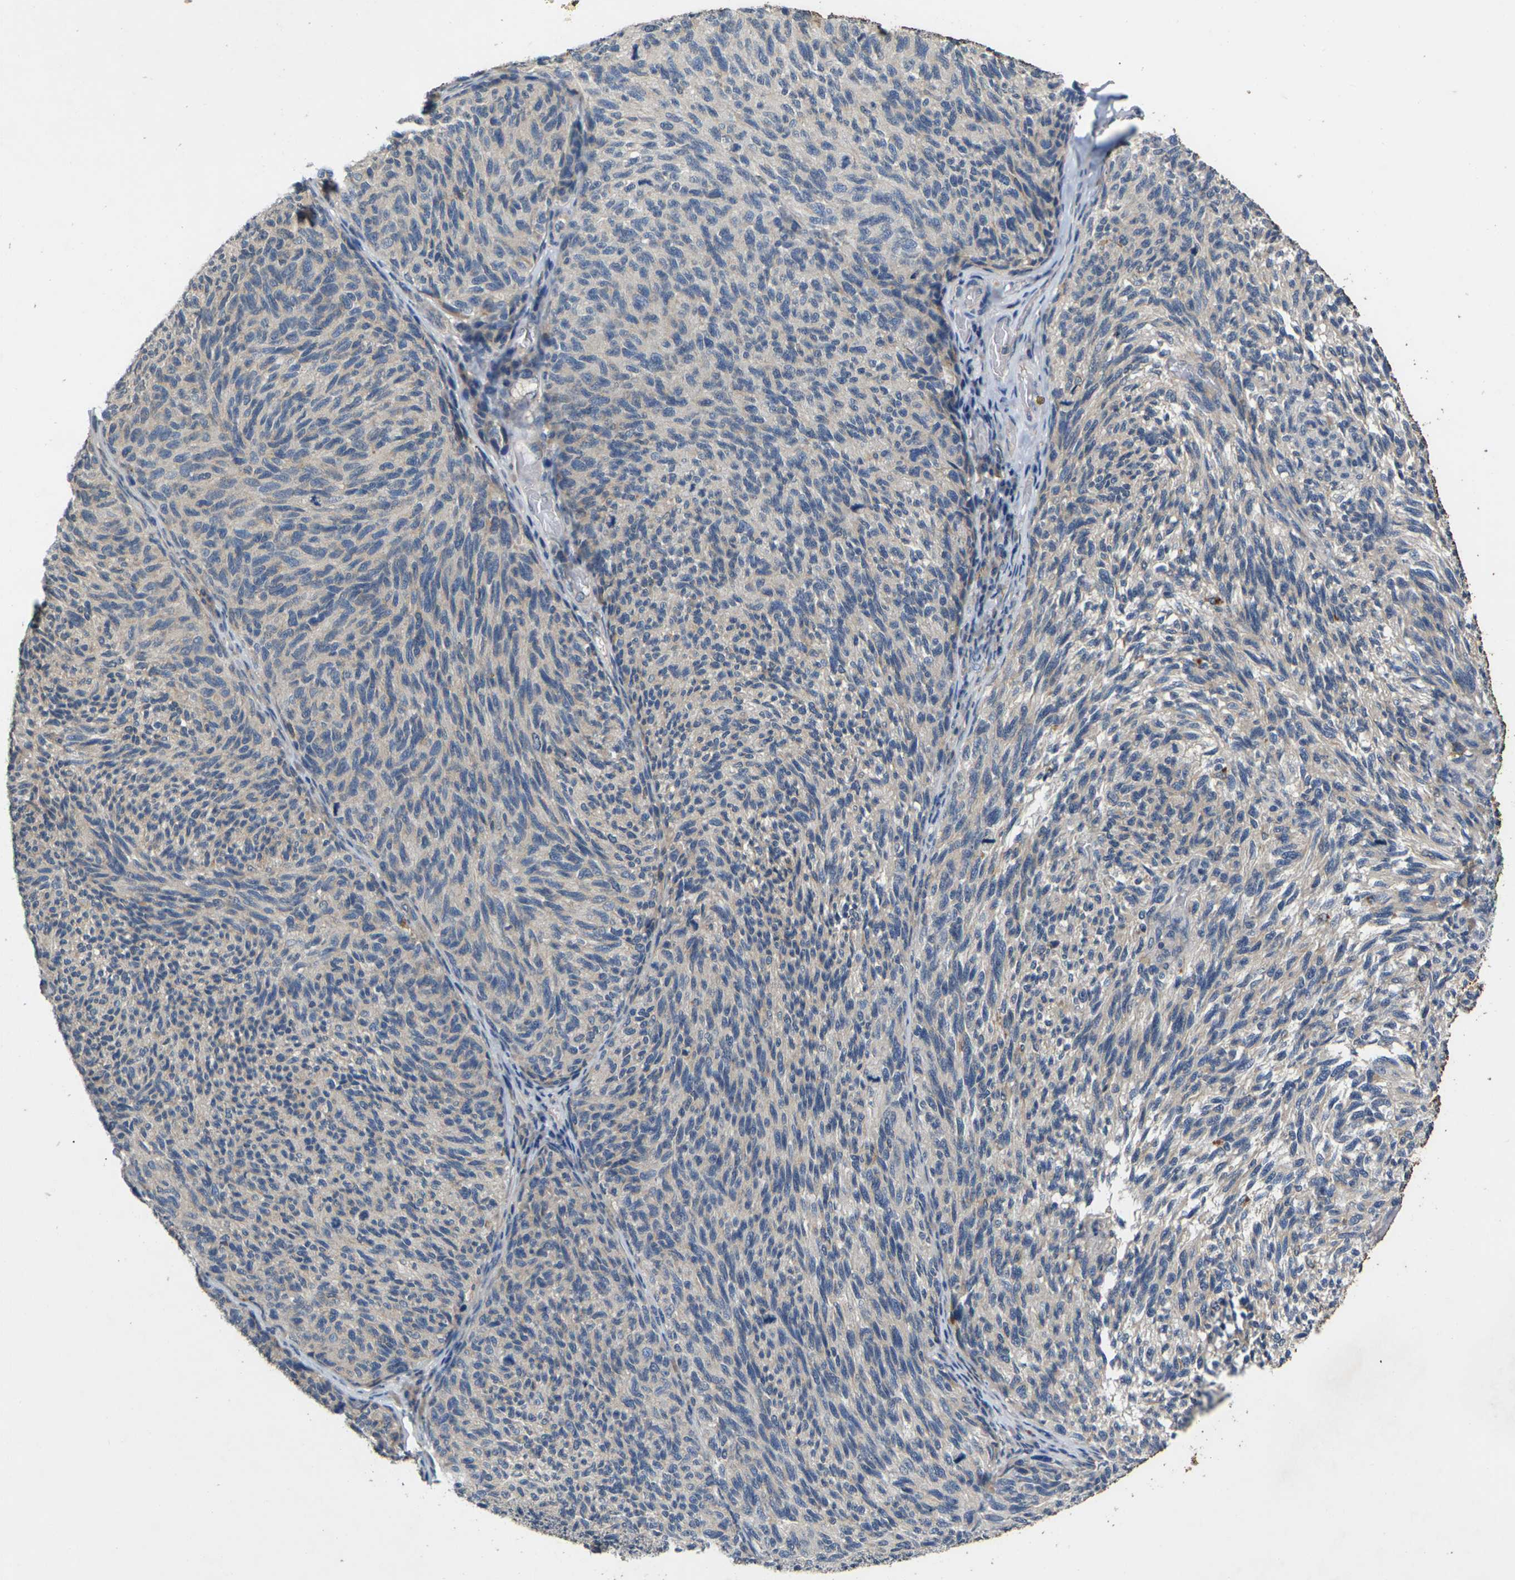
{"staining": {"intensity": "weak", "quantity": "<25%", "location": "cytoplasmic/membranous"}, "tissue": "melanoma", "cell_type": "Tumor cells", "image_type": "cancer", "snomed": [{"axis": "morphology", "description": "Malignant melanoma, NOS"}, {"axis": "topography", "description": "Skin"}], "caption": "Immunohistochemistry of human melanoma displays no staining in tumor cells.", "gene": "SLC2A2", "patient": {"sex": "female", "age": 73}}